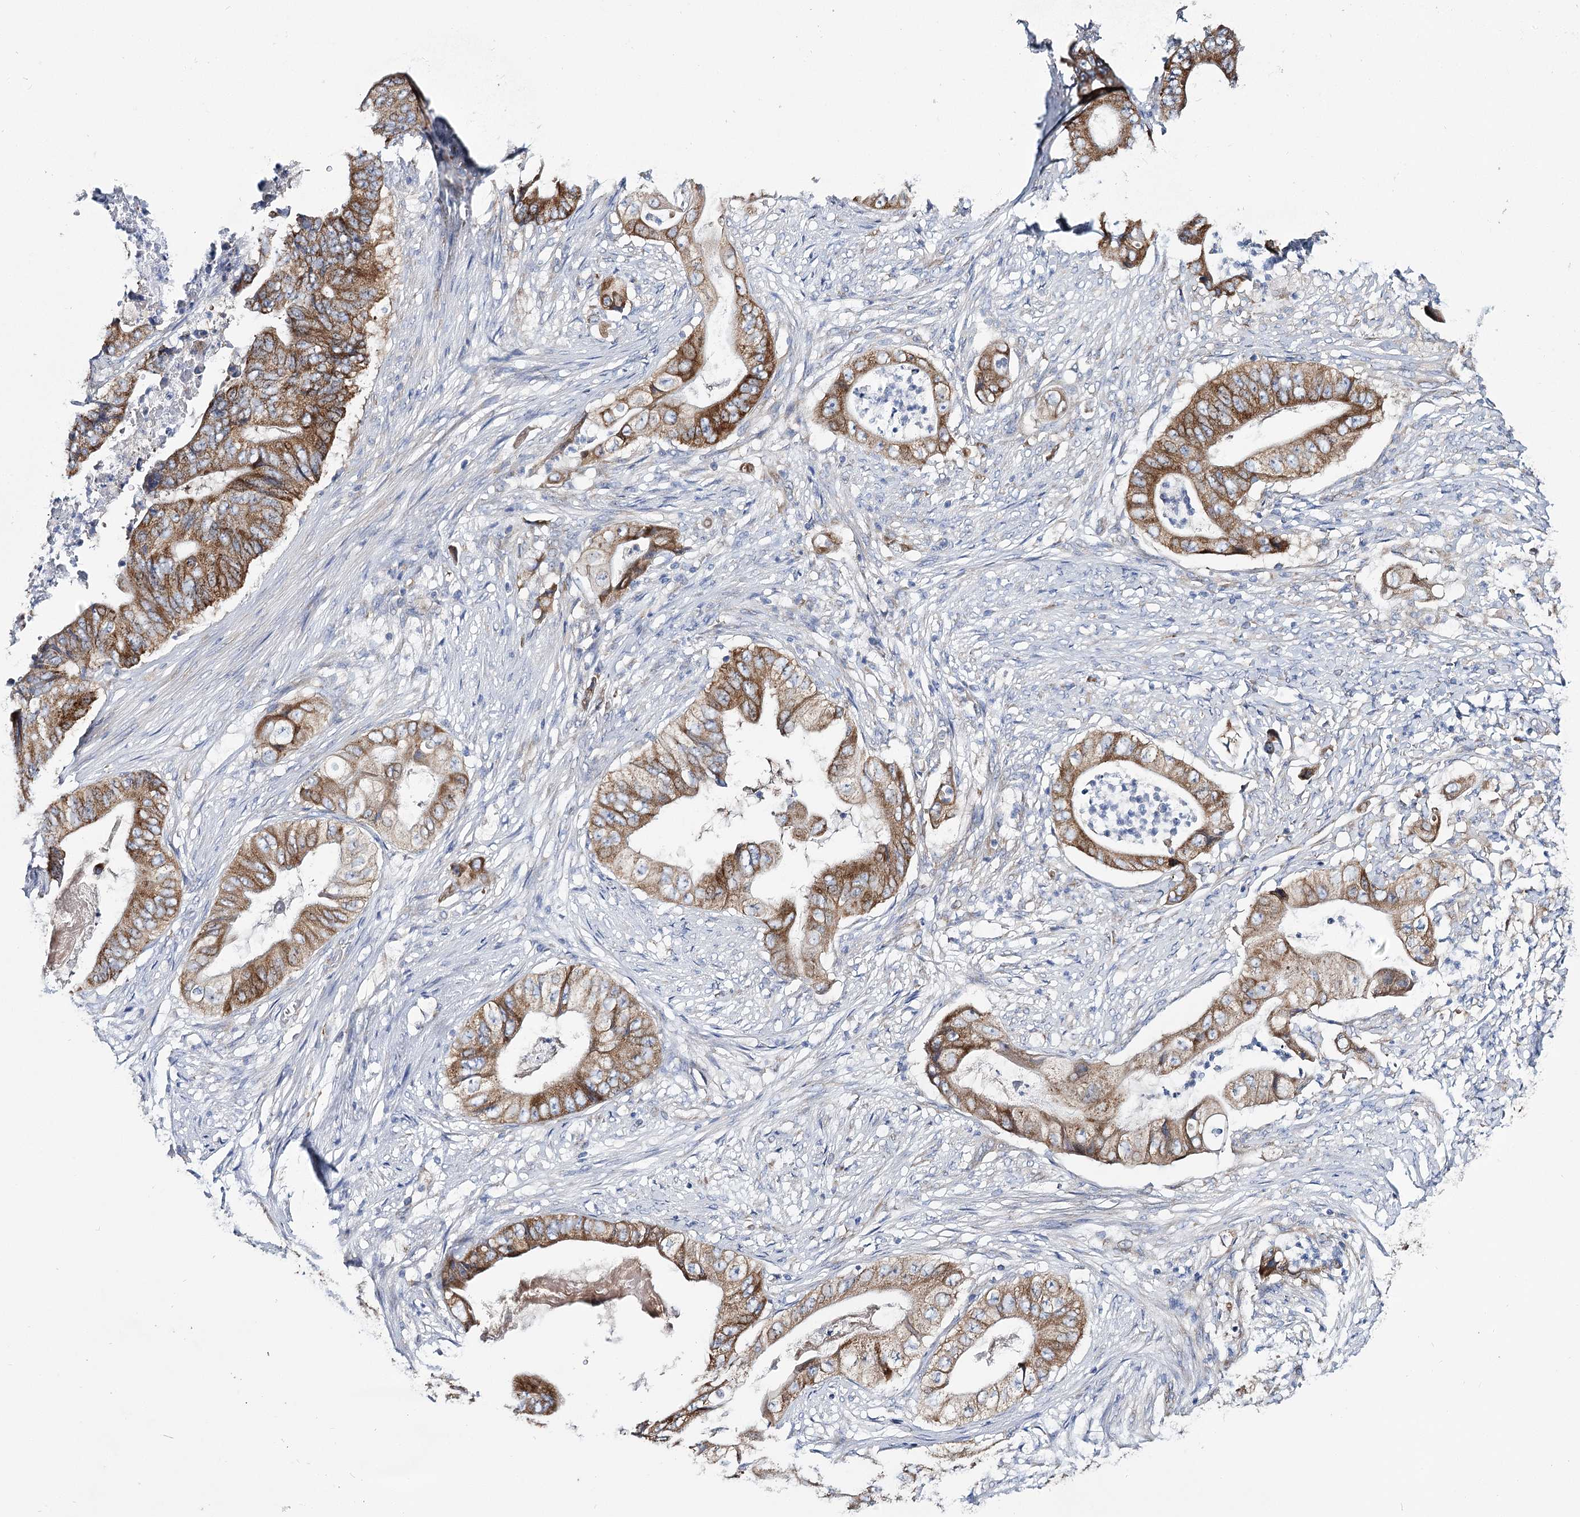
{"staining": {"intensity": "moderate", "quantity": ">75%", "location": "cytoplasmic/membranous"}, "tissue": "stomach cancer", "cell_type": "Tumor cells", "image_type": "cancer", "snomed": [{"axis": "morphology", "description": "Adenocarcinoma, NOS"}, {"axis": "topography", "description": "Stomach"}], "caption": "IHC histopathology image of neoplastic tissue: human stomach adenocarcinoma stained using immunohistochemistry (IHC) shows medium levels of moderate protein expression localized specifically in the cytoplasmic/membranous of tumor cells, appearing as a cytoplasmic/membranous brown color.", "gene": "THUMPD3", "patient": {"sex": "female", "age": 73}}